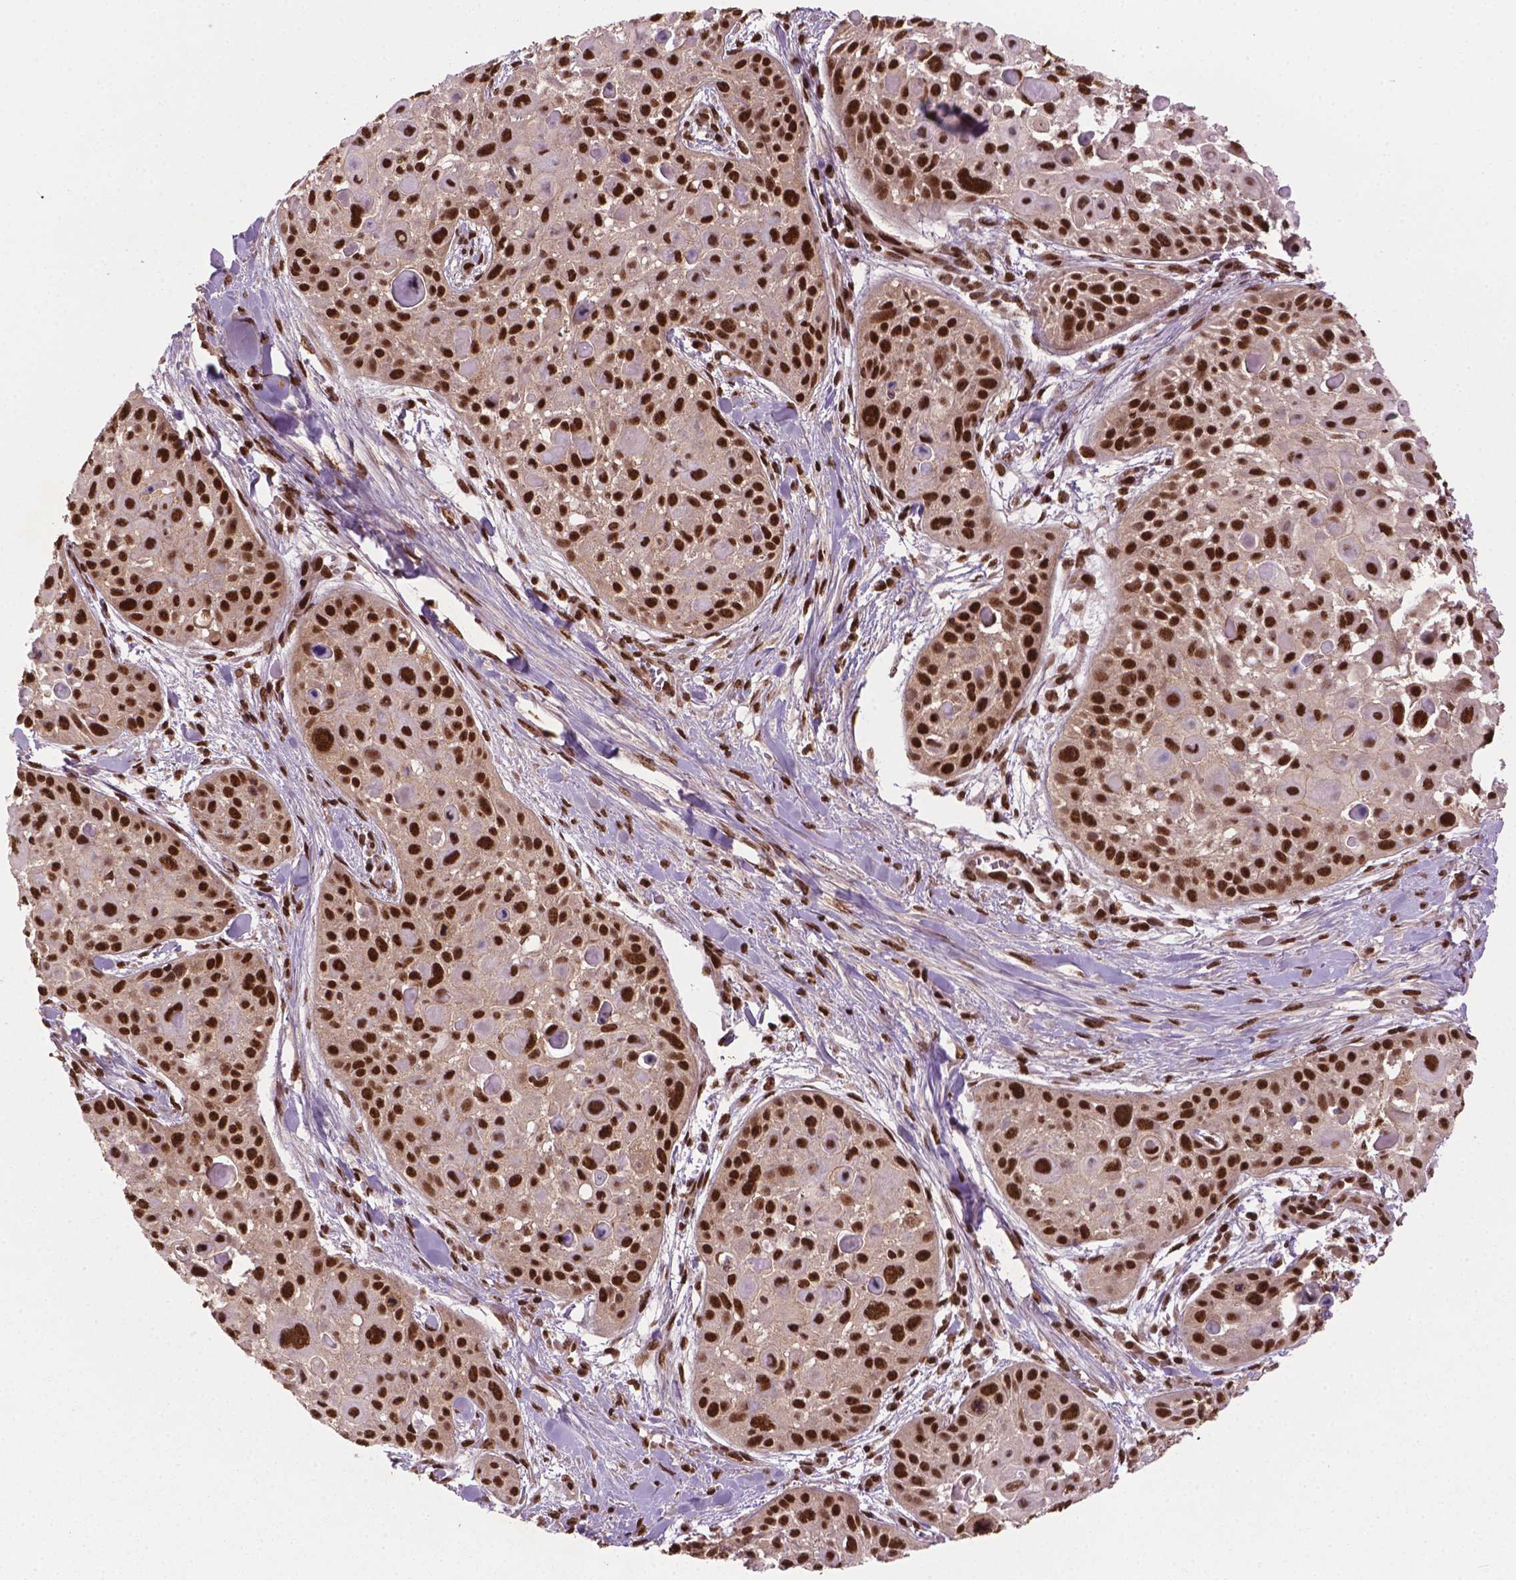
{"staining": {"intensity": "strong", "quantity": ">75%", "location": "nuclear"}, "tissue": "skin cancer", "cell_type": "Tumor cells", "image_type": "cancer", "snomed": [{"axis": "morphology", "description": "Squamous cell carcinoma, NOS"}, {"axis": "topography", "description": "Skin"}, {"axis": "topography", "description": "Anal"}], "caption": "The photomicrograph demonstrates immunohistochemical staining of skin cancer. There is strong nuclear staining is seen in about >75% of tumor cells.", "gene": "SIRT6", "patient": {"sex": "female", "age": 75}}